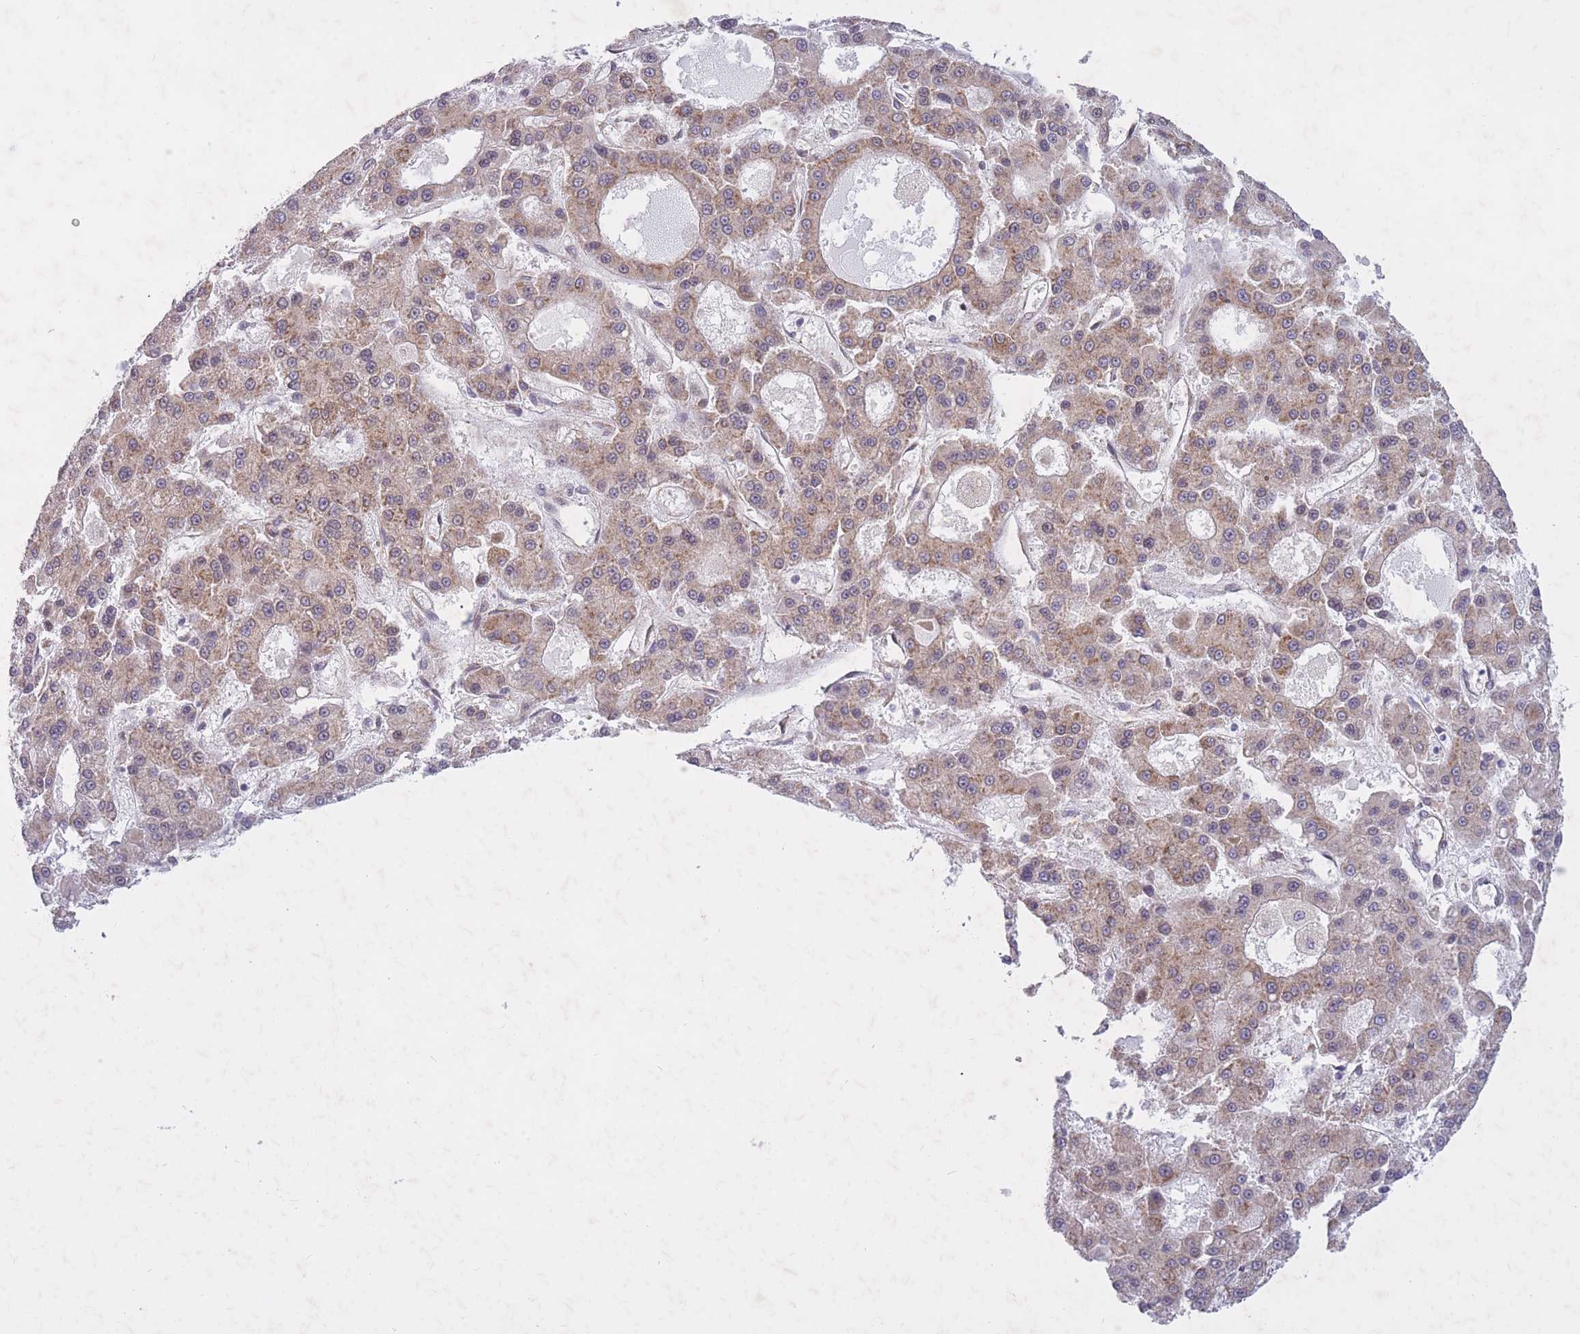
{"staining": {"intensity": "weak", "quantity": ">75%", "location": "cytoplasmic/membranous"}, "tissue": "liver cancer", "cell_type": "Tumor cells", "image_type": "cancer", "snomed": [{"axis": "morphology", "description": "Carcinoma, Hepatocellular, NOS"}, {"axis": "topography", "description": "Liver"}], "caption": "Tumor cells show low levels of weak cytoplasmic/membranous expression in about >75% of cells in liver cancer.", "gene": "CCDC124", "patient": {"sex": "male", "age": 70}}